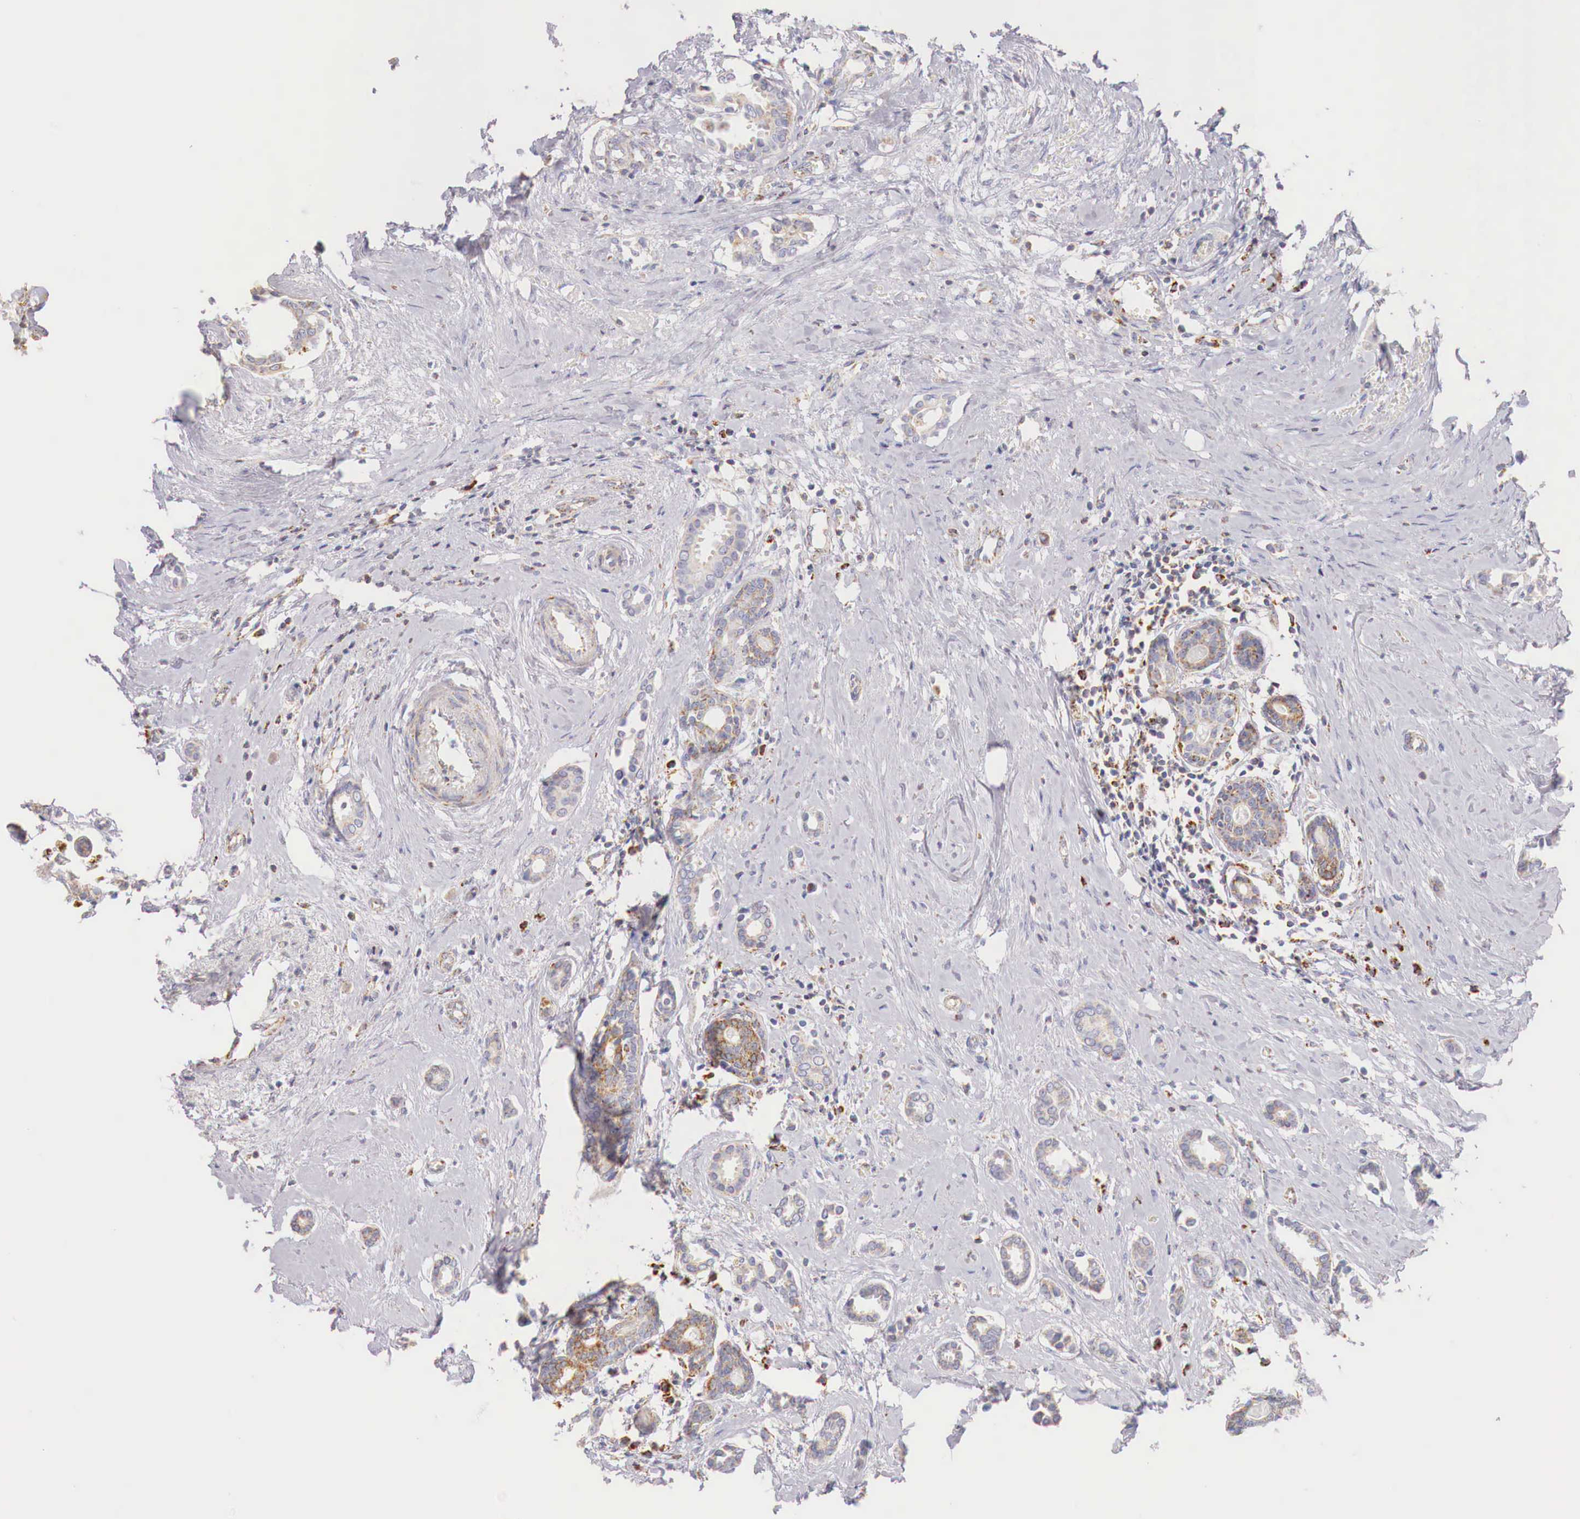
{"staining": {"intensity": "weak", "quantity": "25%-75%", "location": "cytoplasmic/membranous"}, "tissue": "breast cancer", "cell_type": "Tumor cells", "image_type": "cancer", "snomed": [{"axis": "morphology", "description": "Duct carcinoma"}, {"axis": "topography", "description": "Breast"}], "caption": "Breast cancer (invasive ductal carcinoma) was stained to show a protein in brown. There is low levels of weak cytoplasmic/membranous expression in approximately 25%-75% of tumor cells.", "gene": "IDH3G", "patient": {"sex": "female", "age": 50}}